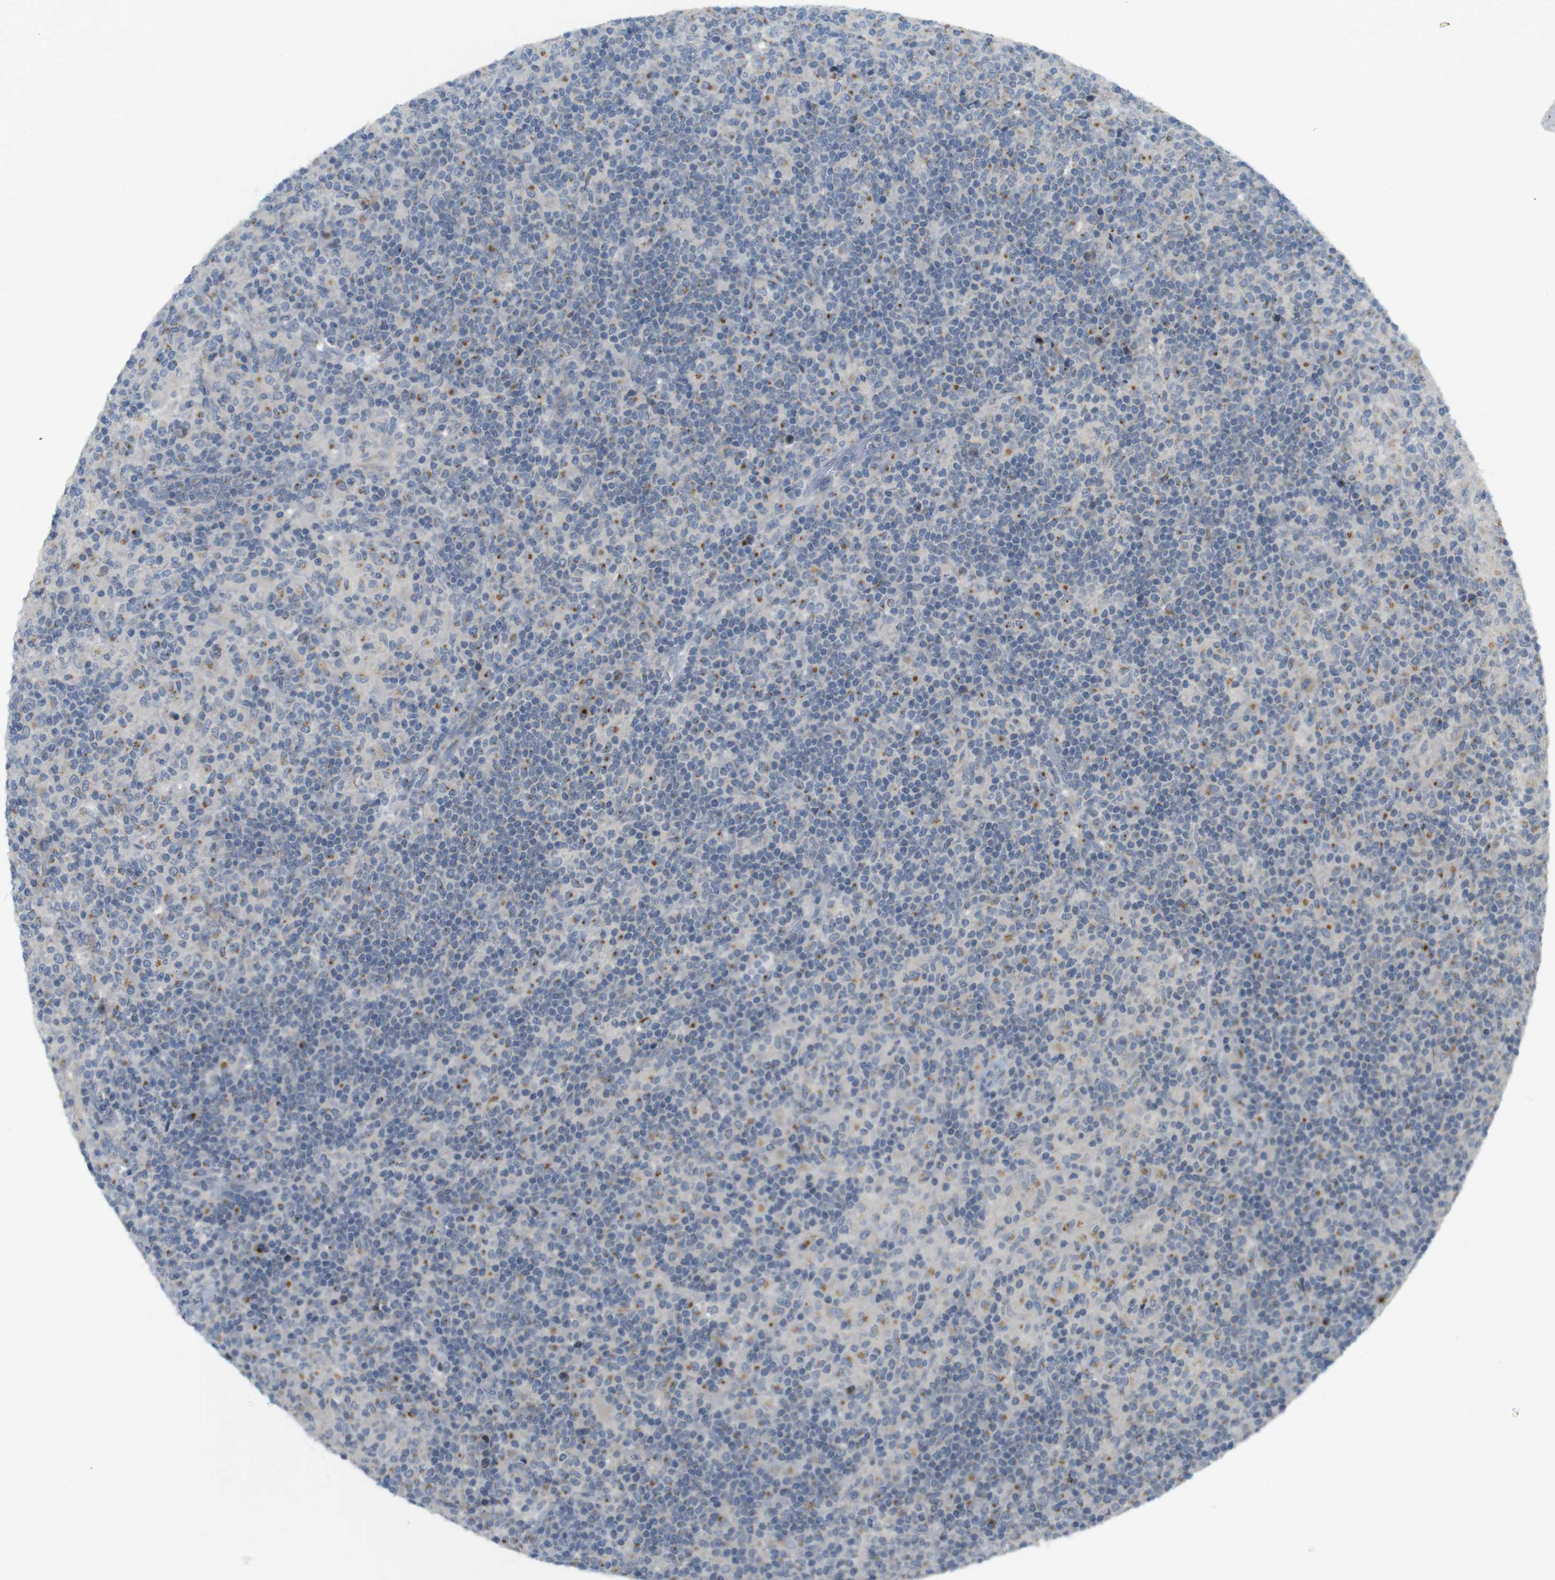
{"staining": {"intensity": "negative", "quantity": "none", "location": "none"}, "tissue": "lymphoma", "cell_type": "Tumor cells", "image_type": "cancer", "snomed": [{"axis": "morphology", "description": "Hodgkin's disease, NOS"}, {"axis": "topography", "description": "Lymph node"}], "caption": "An IHC histopathology image of lymphoma is shown. There is no staining in tumor cells of lymphoma. (Immunohistochemistry, brightfield microscopy, high magnification).", "gene": "YIPF3", "patient": {"sex": "male", "age": 70}}